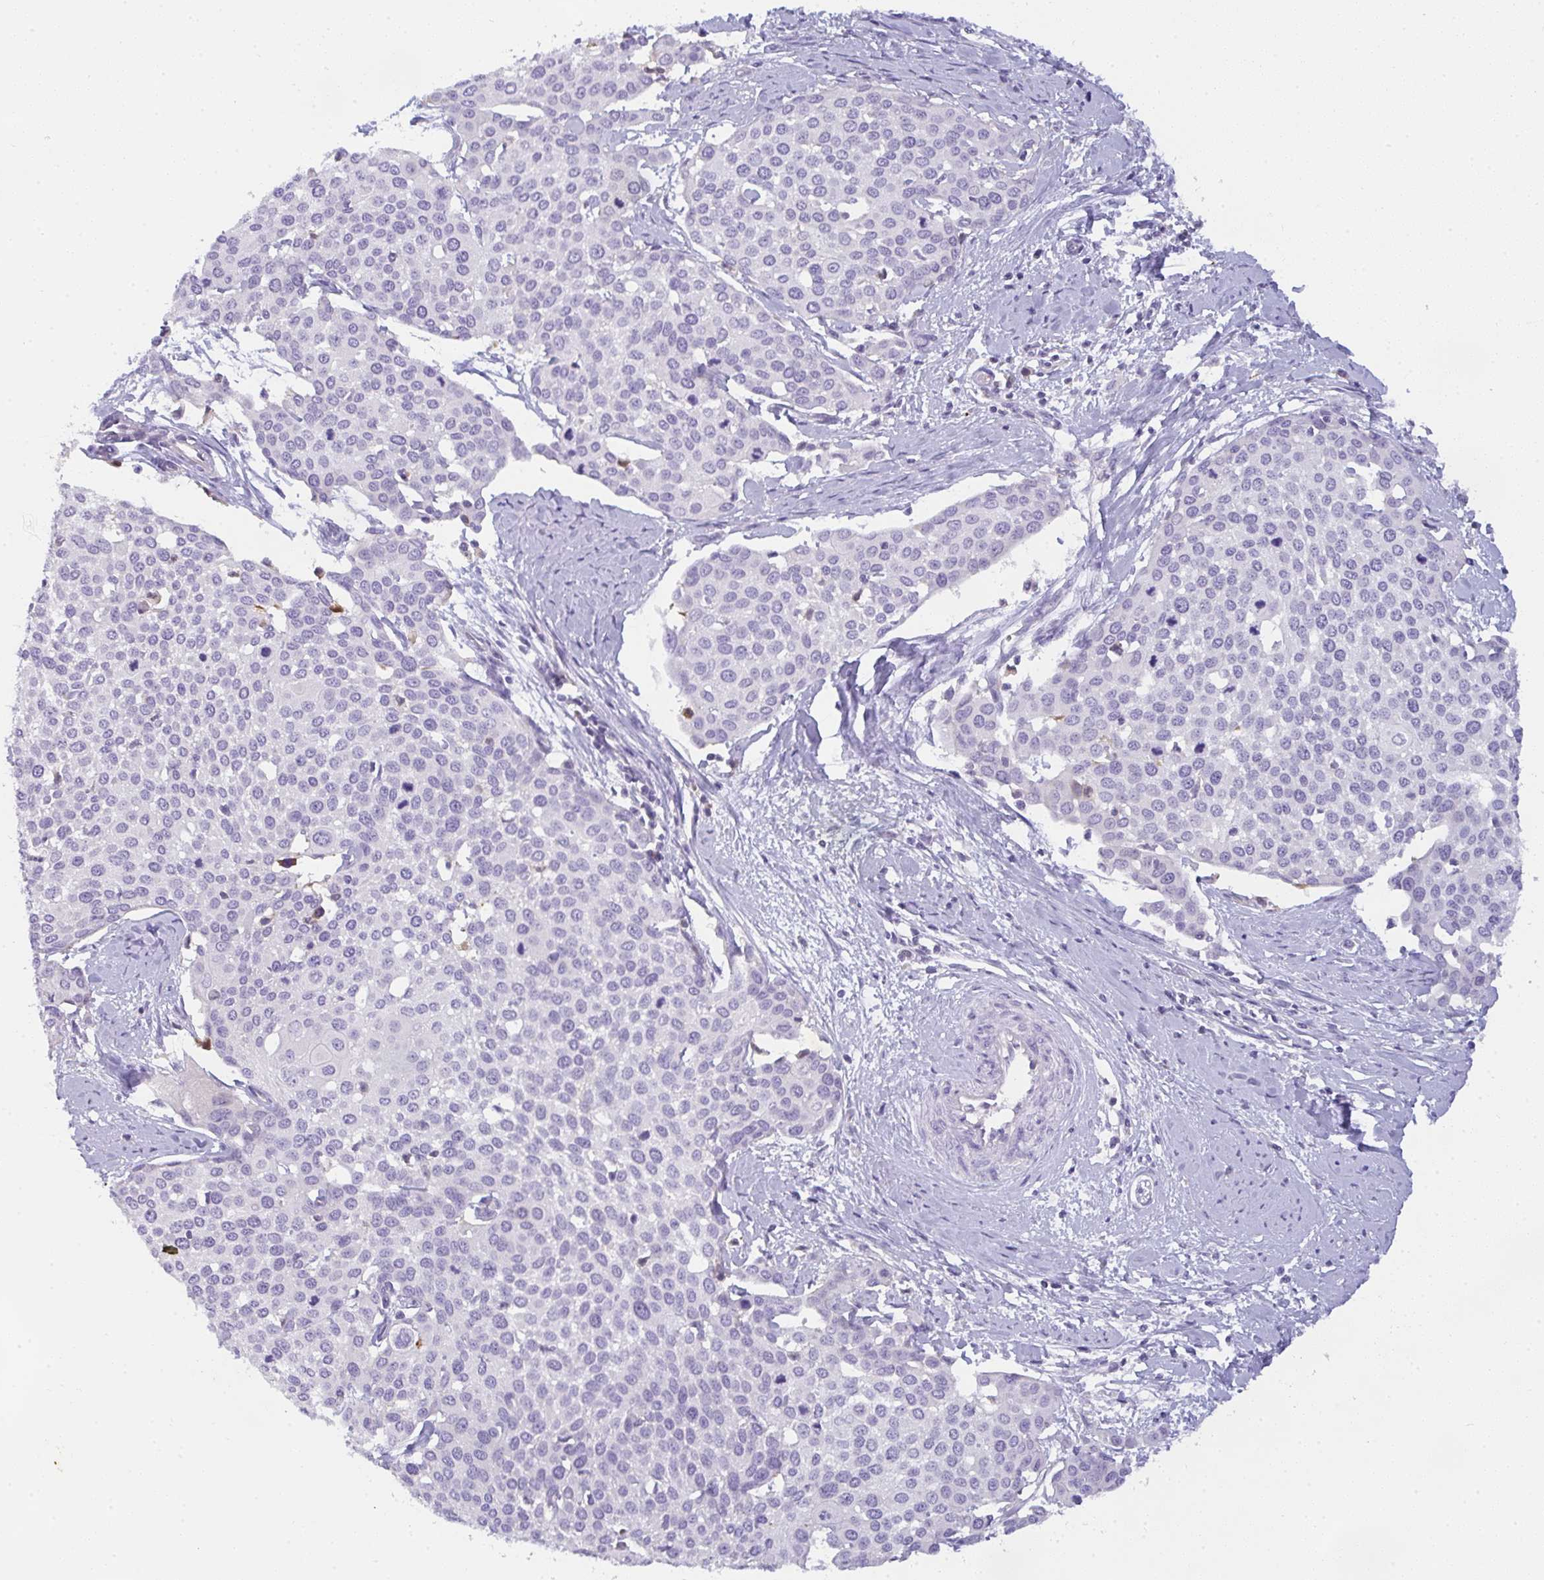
{"staining": {"intensity": "negative", "quantity": "none", "location": "none"}, "tissue": "cervical cancer", "cell_type": "Tumor cells", "image_type": "cancer", "snomed": [{"axis": "morphology", "description": "Squamous cell carcinoma, NOS"}, {"axis": "topography", "description": "Cervix"}], "caption": "There is no significant staining in tumor cells of cervical squamous cell carcinoma.", "gene": "COX7B", "patient": {"sex": "female", "age": 44}}